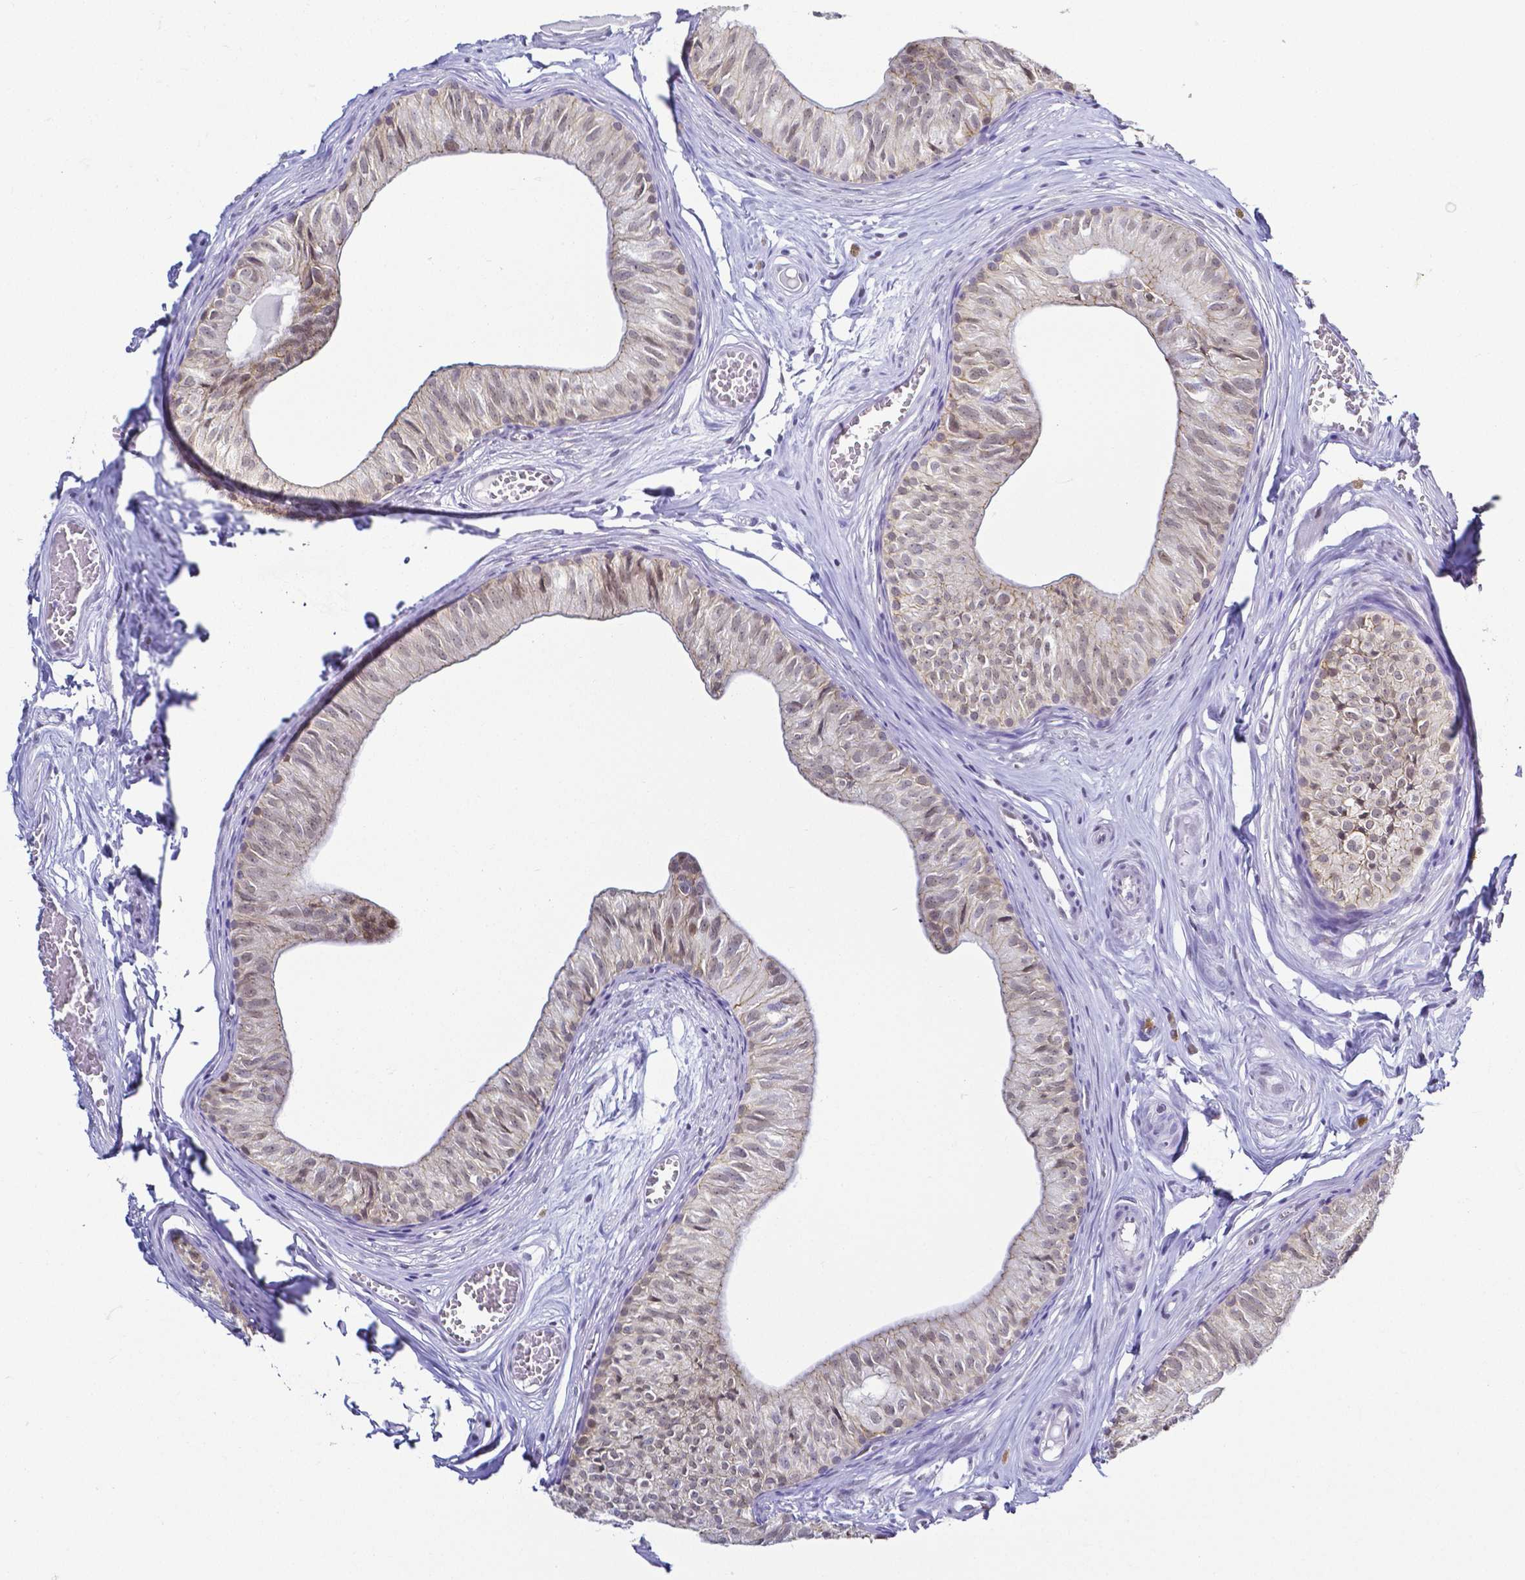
{"staining": {"intensity": "moderate", "quantity": "25%-75%", "location": "cytoplasmic/membranous,nuclear"}, "tissue": "epididymis", "cell_type": "Glandular cells", "image_type": "normal", "snomed": [{"axis": "morphology", "description": "Normal tissue, NOS"}, {"axis": "topography", "description": "Epididymis"}], "caption": "Glandular cells exhibit medium levels of moderate cytoplasmic/membranous,nuclear staining in about 25%-75% of cells in normal epididymis. (DAB (3,3'-diaminobenzidine) IHC with brightfield microscopy, high magnification).", "gene": "FAM83G", "patient": {"sex": "male", "age": 25}}